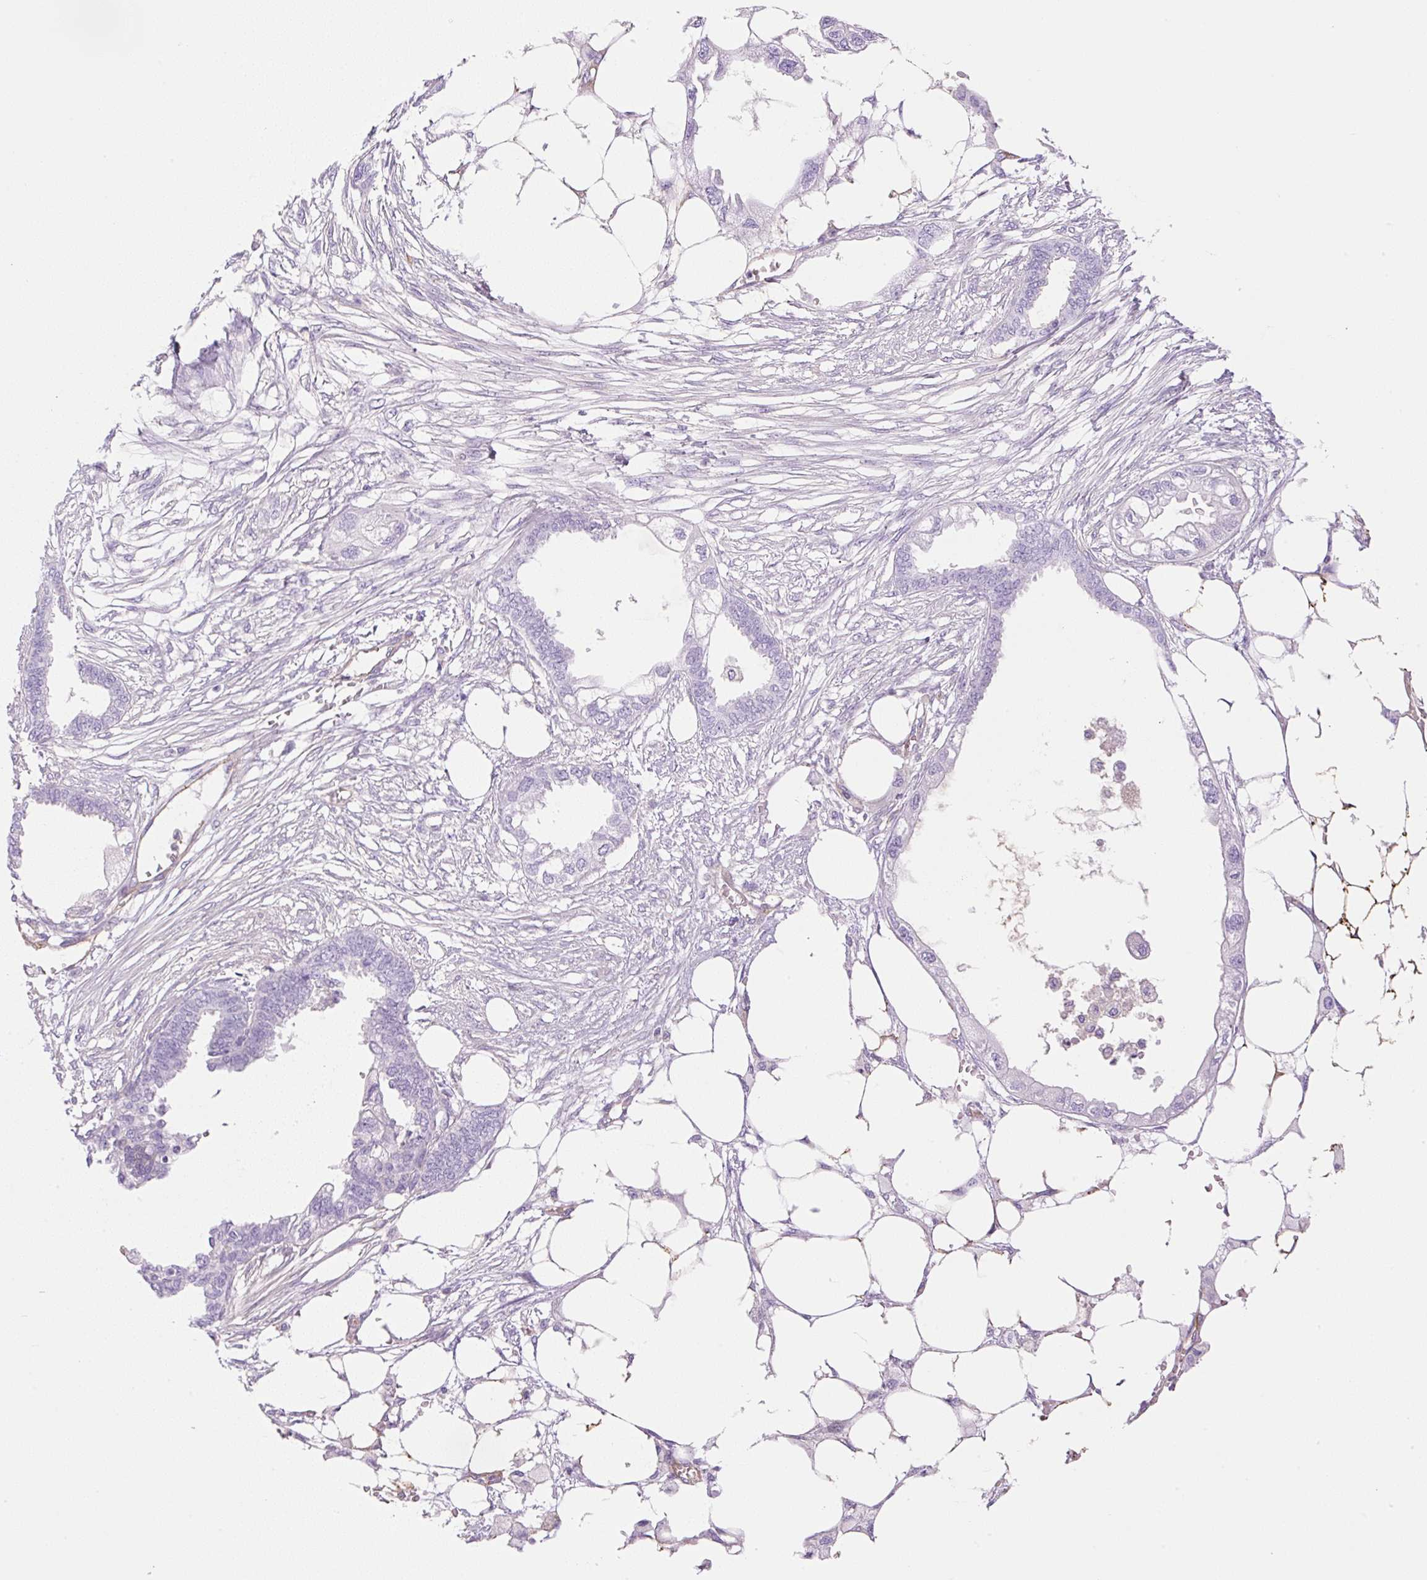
{"staining": {"intensity": "negative", "quantity": "none", "location": "none"}, "tissue": "endometrial cancer", "cell_type": "Tumor cells", "image_type": "cancer", "snomed": [{"axis": "morphology", "description": "Adenocarcinoma, NOS"}, {"axis": "morphology", "description": "Adenocarcinoma, metastatic, NOS"}, {"axis": "topography", "description": "Adipose tissue"}, {"axis": "topography", "description": "Endometrium"}], "caption": "Tumor cells show no significant positivity in endometrial metastatic adenocarcinoma.", "gene": "EHD3", "patient": {"sex": "female", "age": 67}}